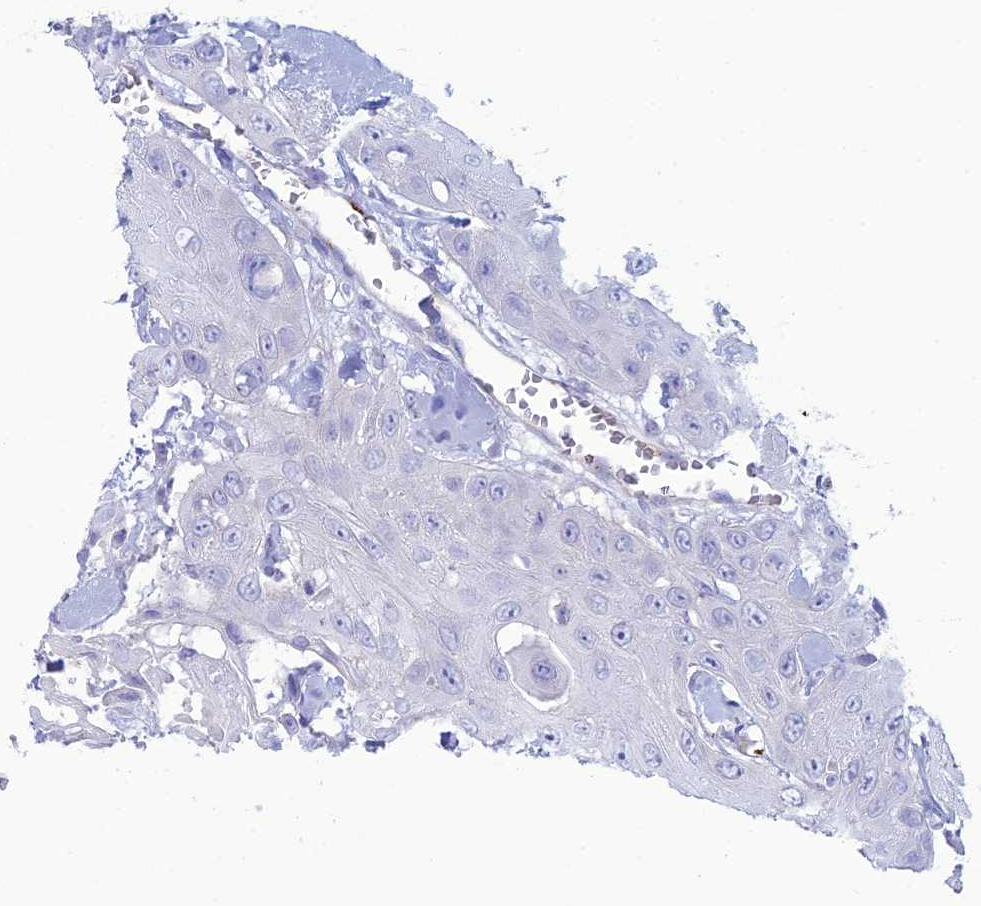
{"staining": {"intensity": "negative", "quantity": "none", "location": "none"}, "tissue": "head and neck cancer", "cell_type": "Tumor cells", "image_type": "cancer", "snomed": [{"axis": "morphology", "description": "Squamous cell carcinoma, NOS"}, {"axis": "topography", "description": "Head-Neck"}], "caption": "This histopathology image is of head and neck cancer (squamous cell carcinoma) stained with immunohistochemistry to label a protein in brown with the nuclei are counter-stained blue. There is no positivity in tumor cells. Brightfield microscopy of IHC stained with DAB (3,3'-diaminobenzidine) (brown) and hematoxylin (blue), captured at high magnification.", "gene": "CDC42EP5", "patient": {"sex": "male", "age": 81}}